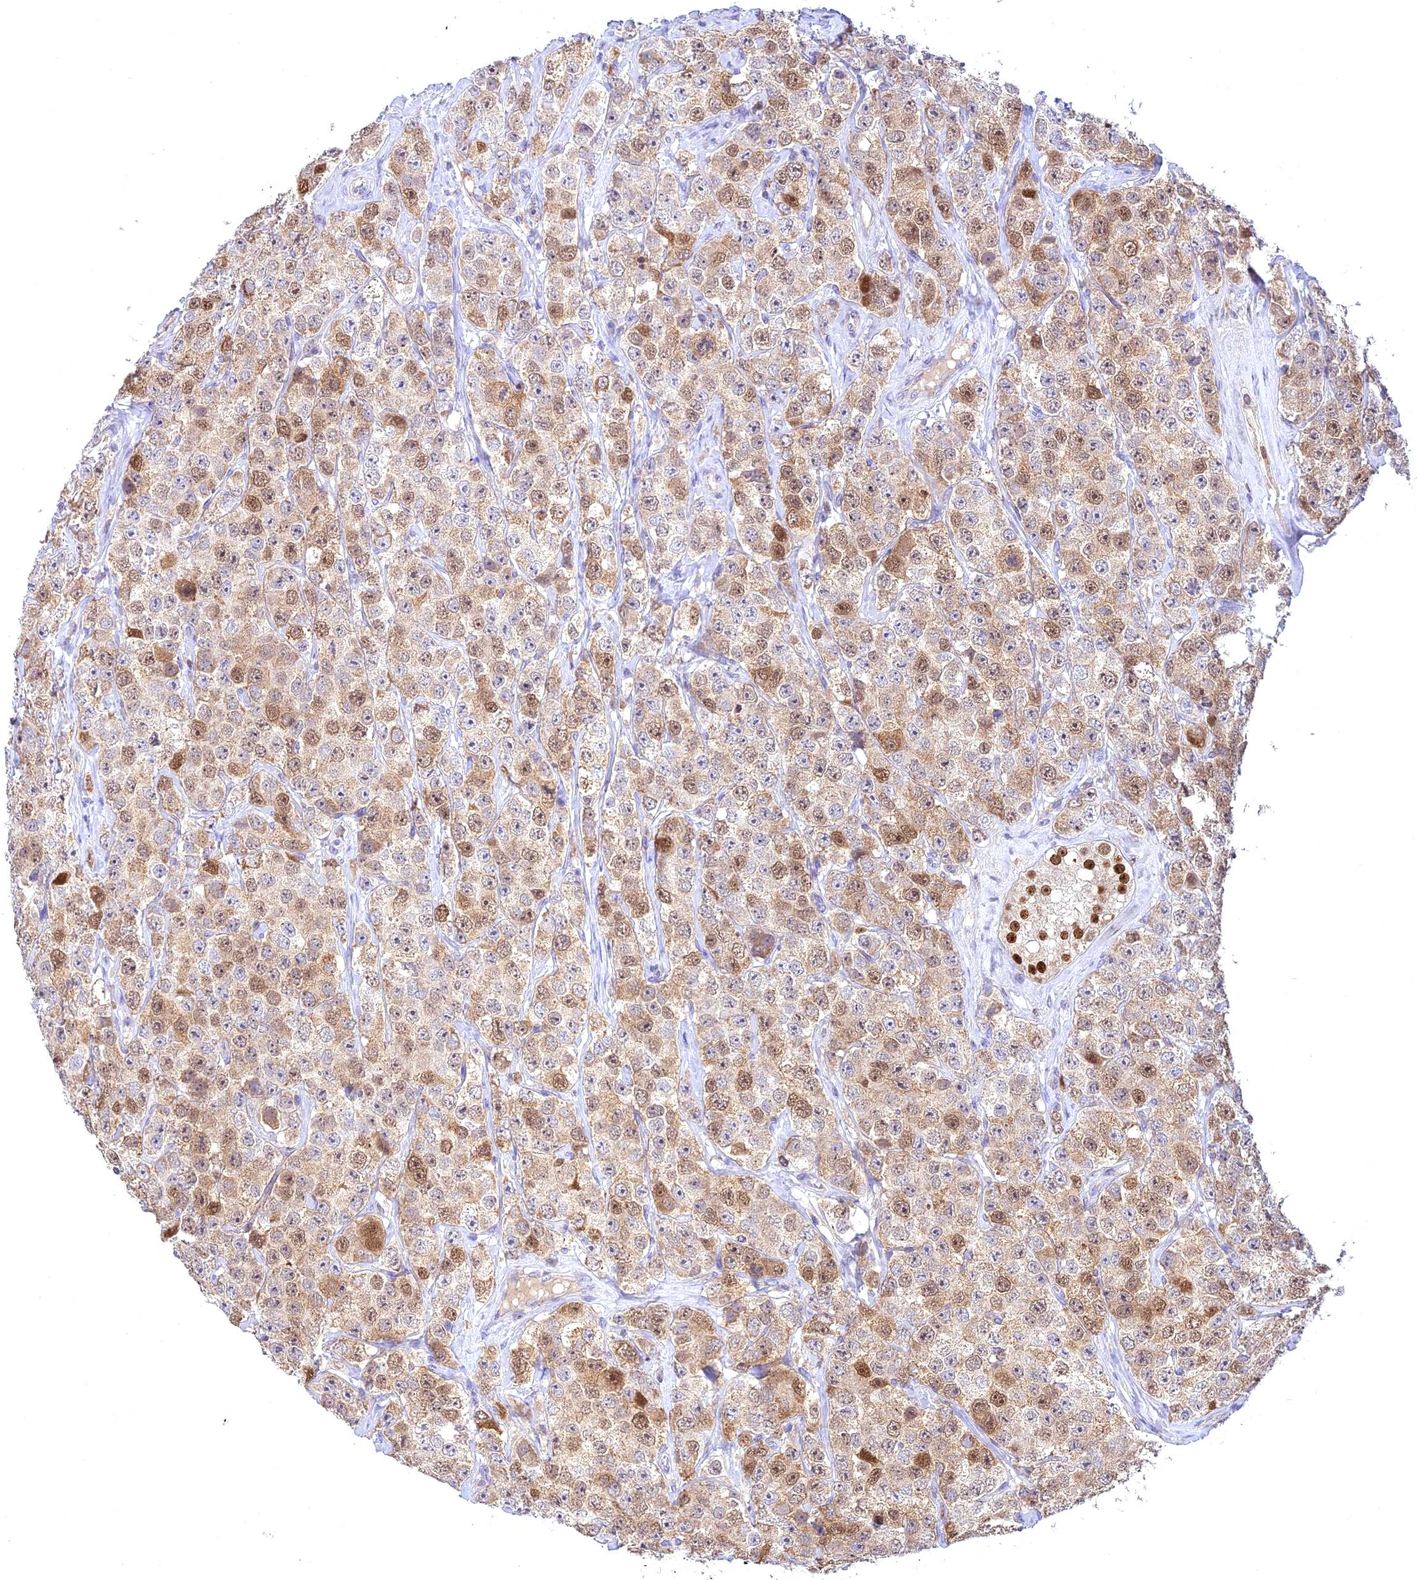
{"staining": {"intensity": "moderate", "quantity": "25%-75%", "location": "nuclear"}, "tissue": "testis cancer", "cell_type": "Tumor cells", "image_type": "cancer", "snomed": [{"axis": "morphology", "description": "Seminoma, NOS"}, {"axis": "topography", "description": "Testis"}], "caption": "Immunohistochemical staining of seminoma (testis) demonstrates medium levels of moderate nuclear staining in about 25%-75% of tumor cells. (IHC, brightfield microscopy, high magnification).", "gene": "CENPV", "patient": {"sex": "male", "age": 28}}